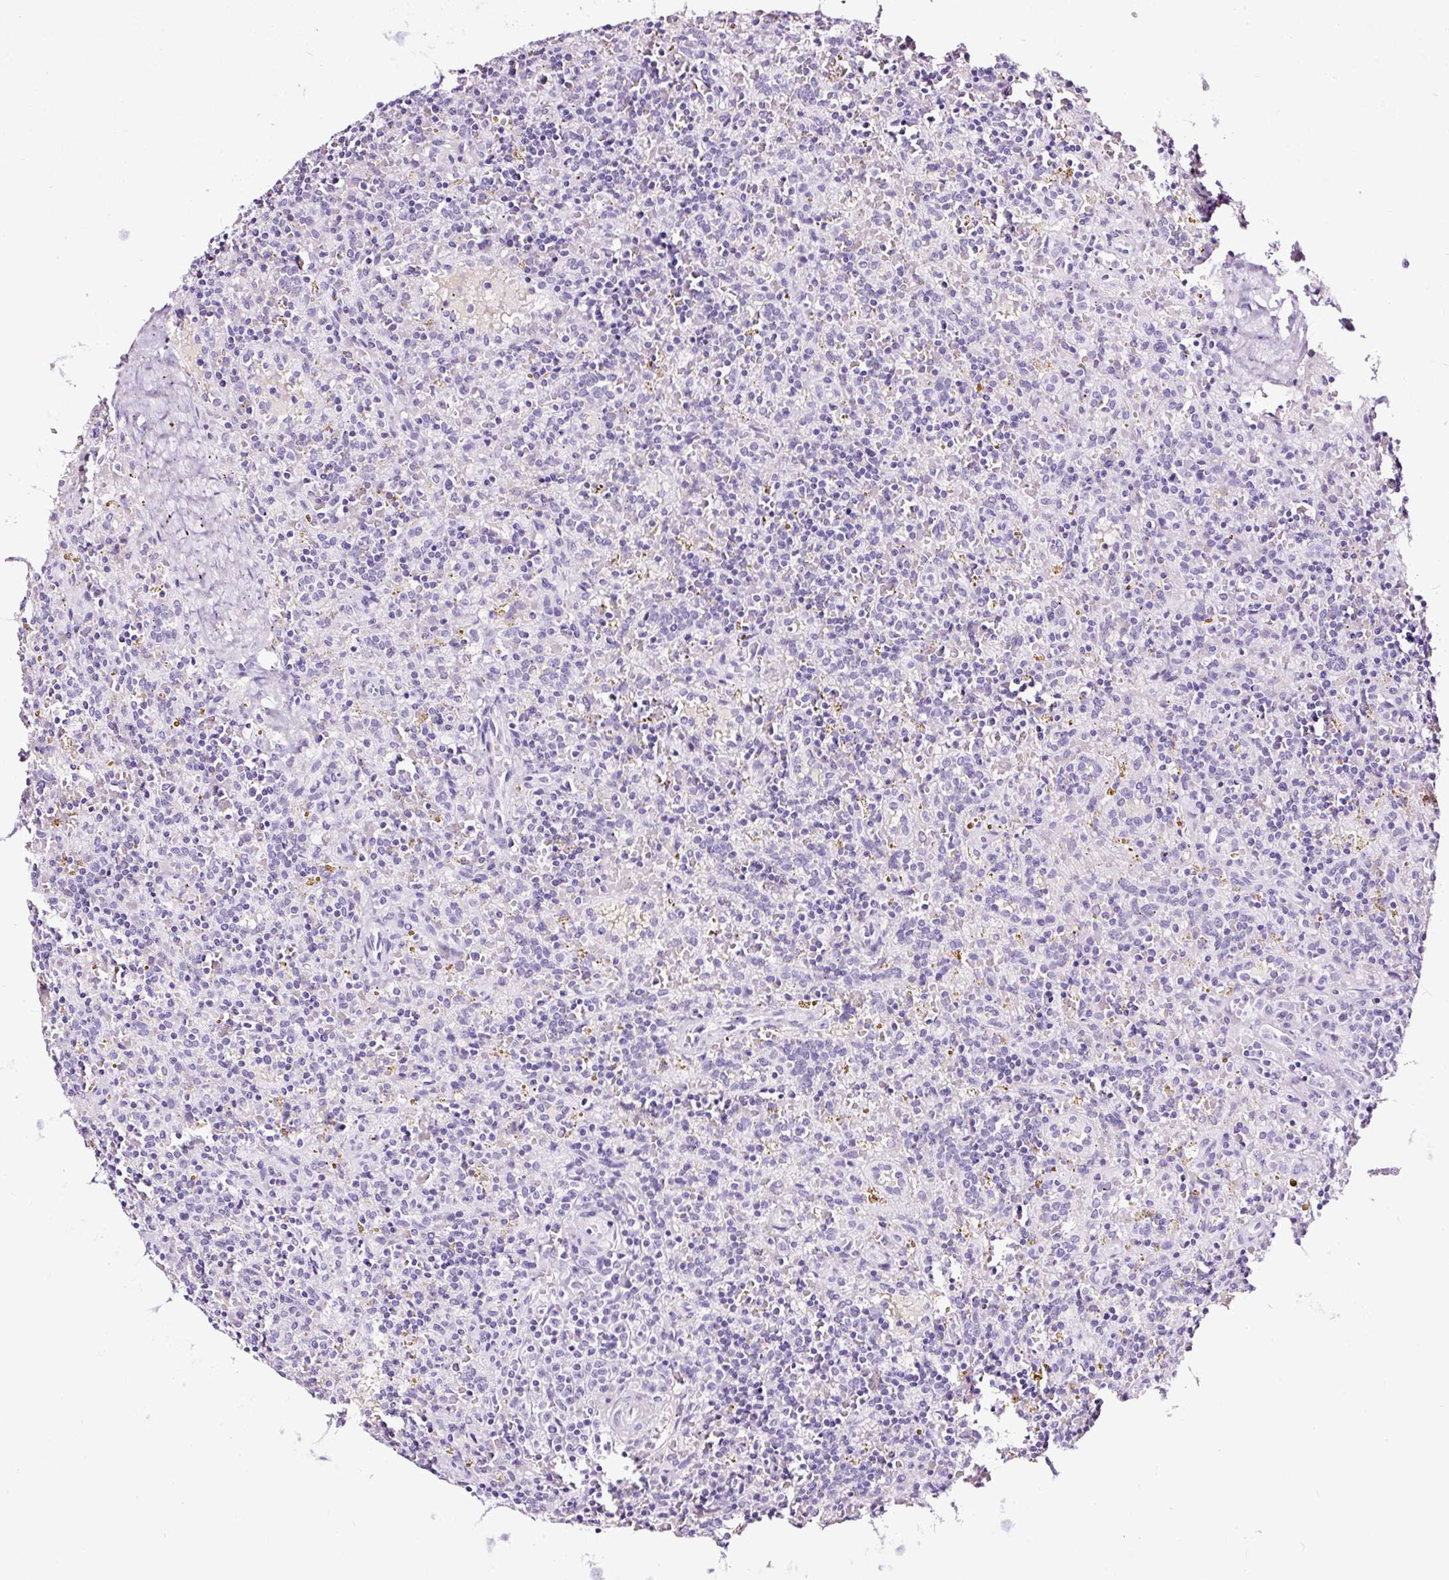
{"staining": {"intensity": "negative", "quantity": "none", "location": "none"}, "tissue": "lymphoma", "cell_type": "Tumor cells", "image_type": "cancer", "snomed": [{"axis": "morphology", "description": "Malignant lymphoma, non-Hodgkin's type, Low grade"}, {"axis": "topography", "description": "Spleen"}], "caption": "An image of low-grade malignant lymphoma, non-Hodgkin's type stained for a protein shows no brown staining in tumor cells.", "gene": "NPHS2", "patient": {"sex": "male", "age": 67}}